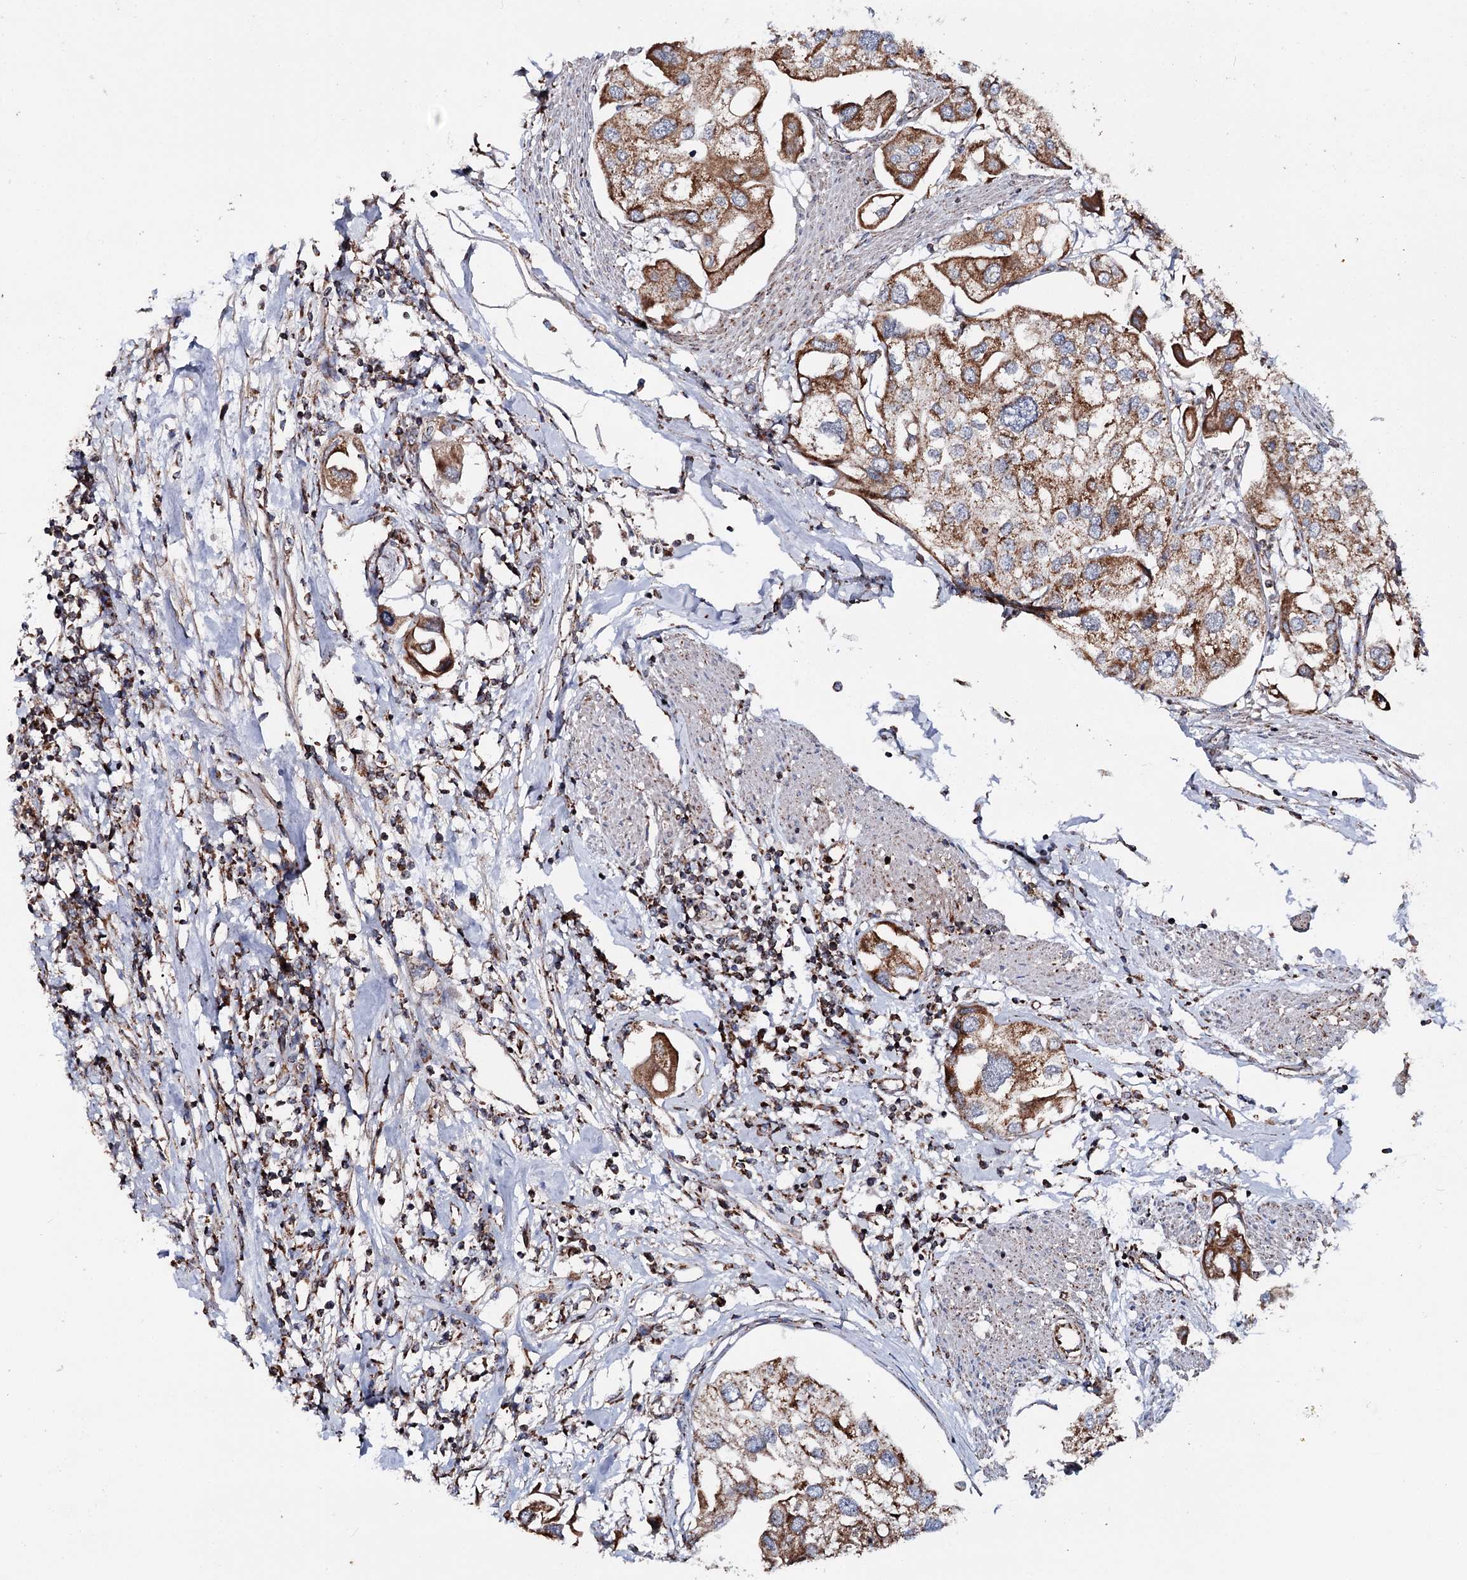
{"staining": {"intensity": "moderate", "quantity": ">75%", "location": "cytoplasmic/membranous"}, "tissue": "urothelial cancer", "cell_type": "Tumor cells", "image_type": "cancer", "snomed": [{"axis": "morphology", "description": "Urothelial carcinoma, High grade"}, {"axis": "topography", "description": "Urinary bladder"}], "caption": "Human urothelial cancer stained with a protein marker demonstrates moderate staining in tumor cells.", "gene": "FGFR1OP2", "patient": {"sex": "male", "age": 64}}